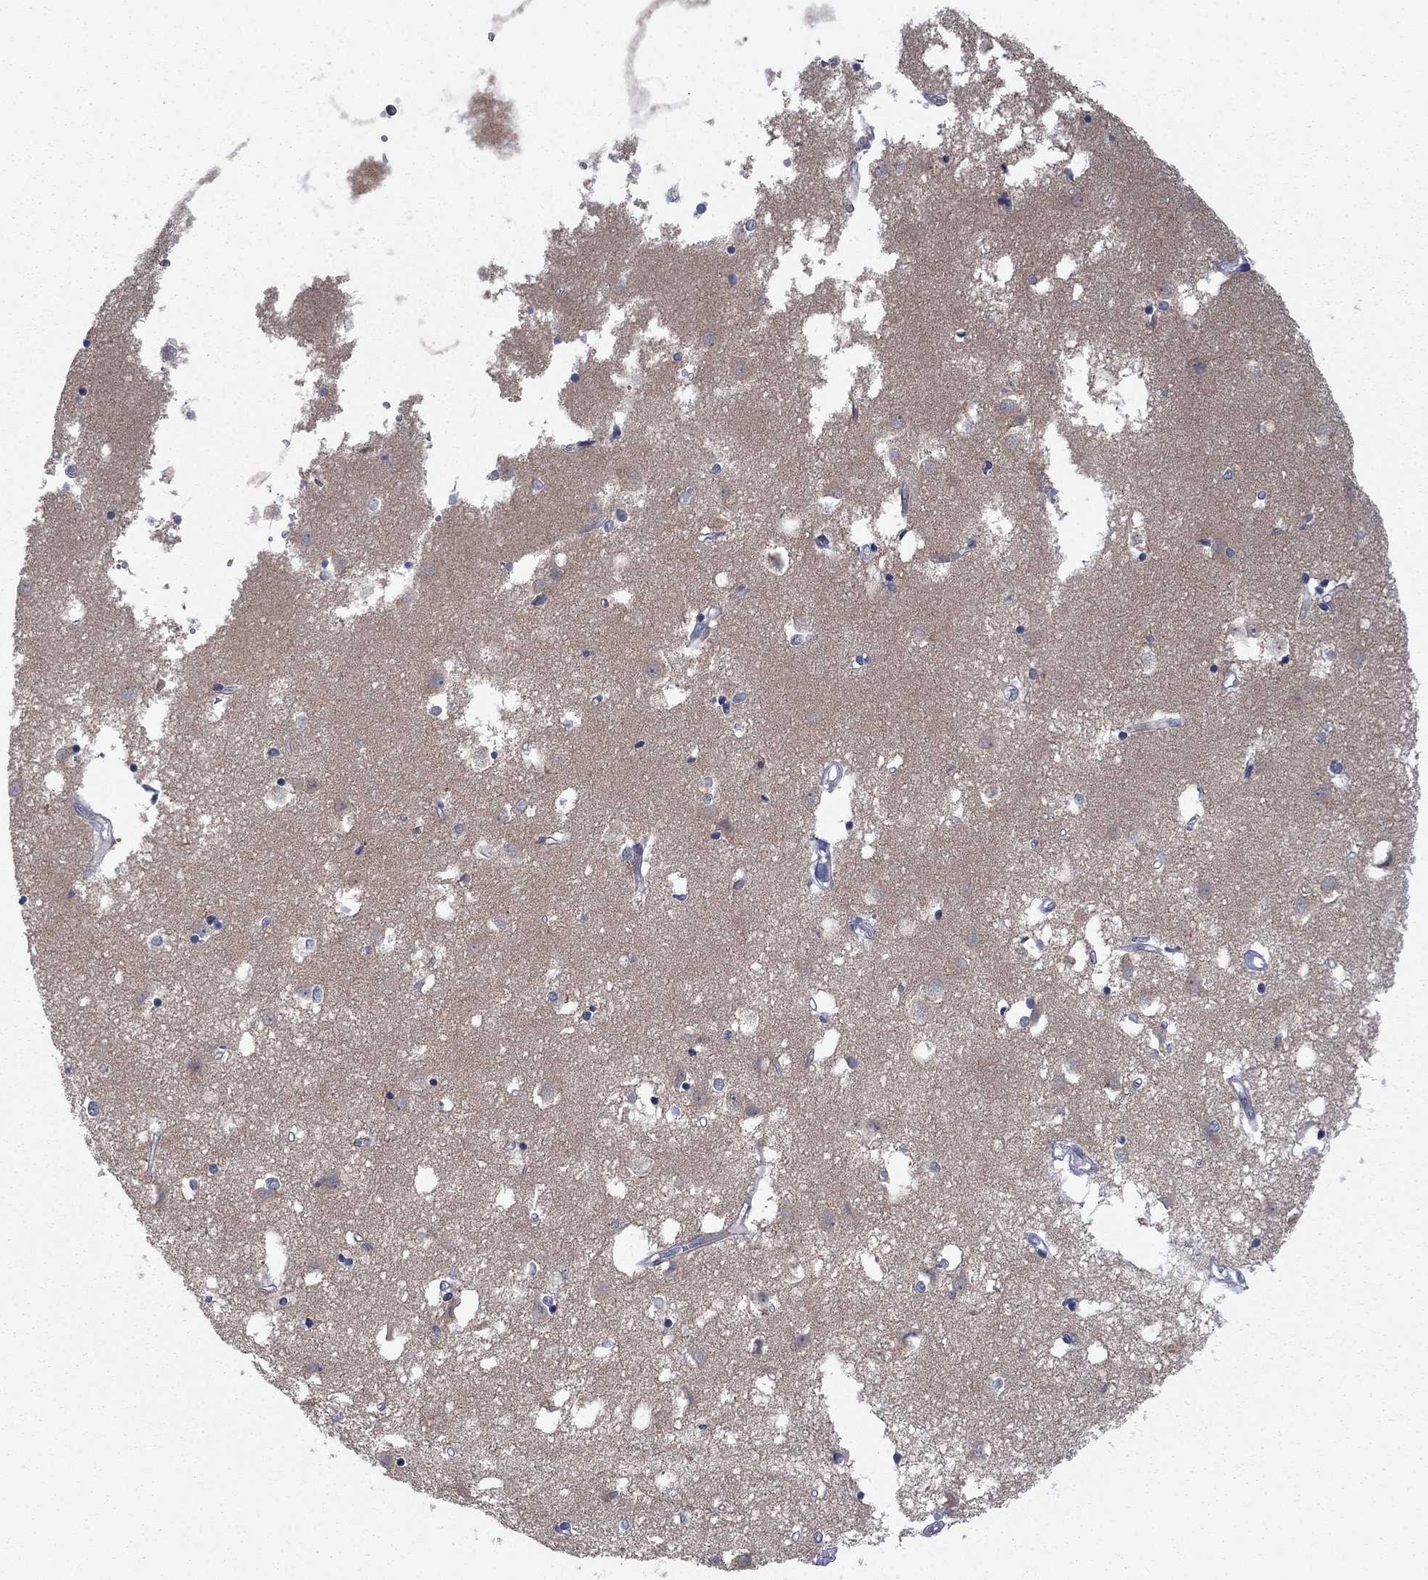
{"staining": {"intensity": "negative", "quantity": "none", "location": "none"}, "tissue": "caudate", "cell_type": "Glial cells", "image_type": "normal", "snomed": [{"axis": "morphology", "description": "Normal tissue, NOS"}, {"axis": "topography", "description": "Lateral ventricle wall"}], "caption": "Immunohistochemistry histopathology image of normal caudate: caudate stained with DAB shows no significant protein expression in glial cells.", "gene": "KIF15", "patient": {"sex": "male", "age": 54}}